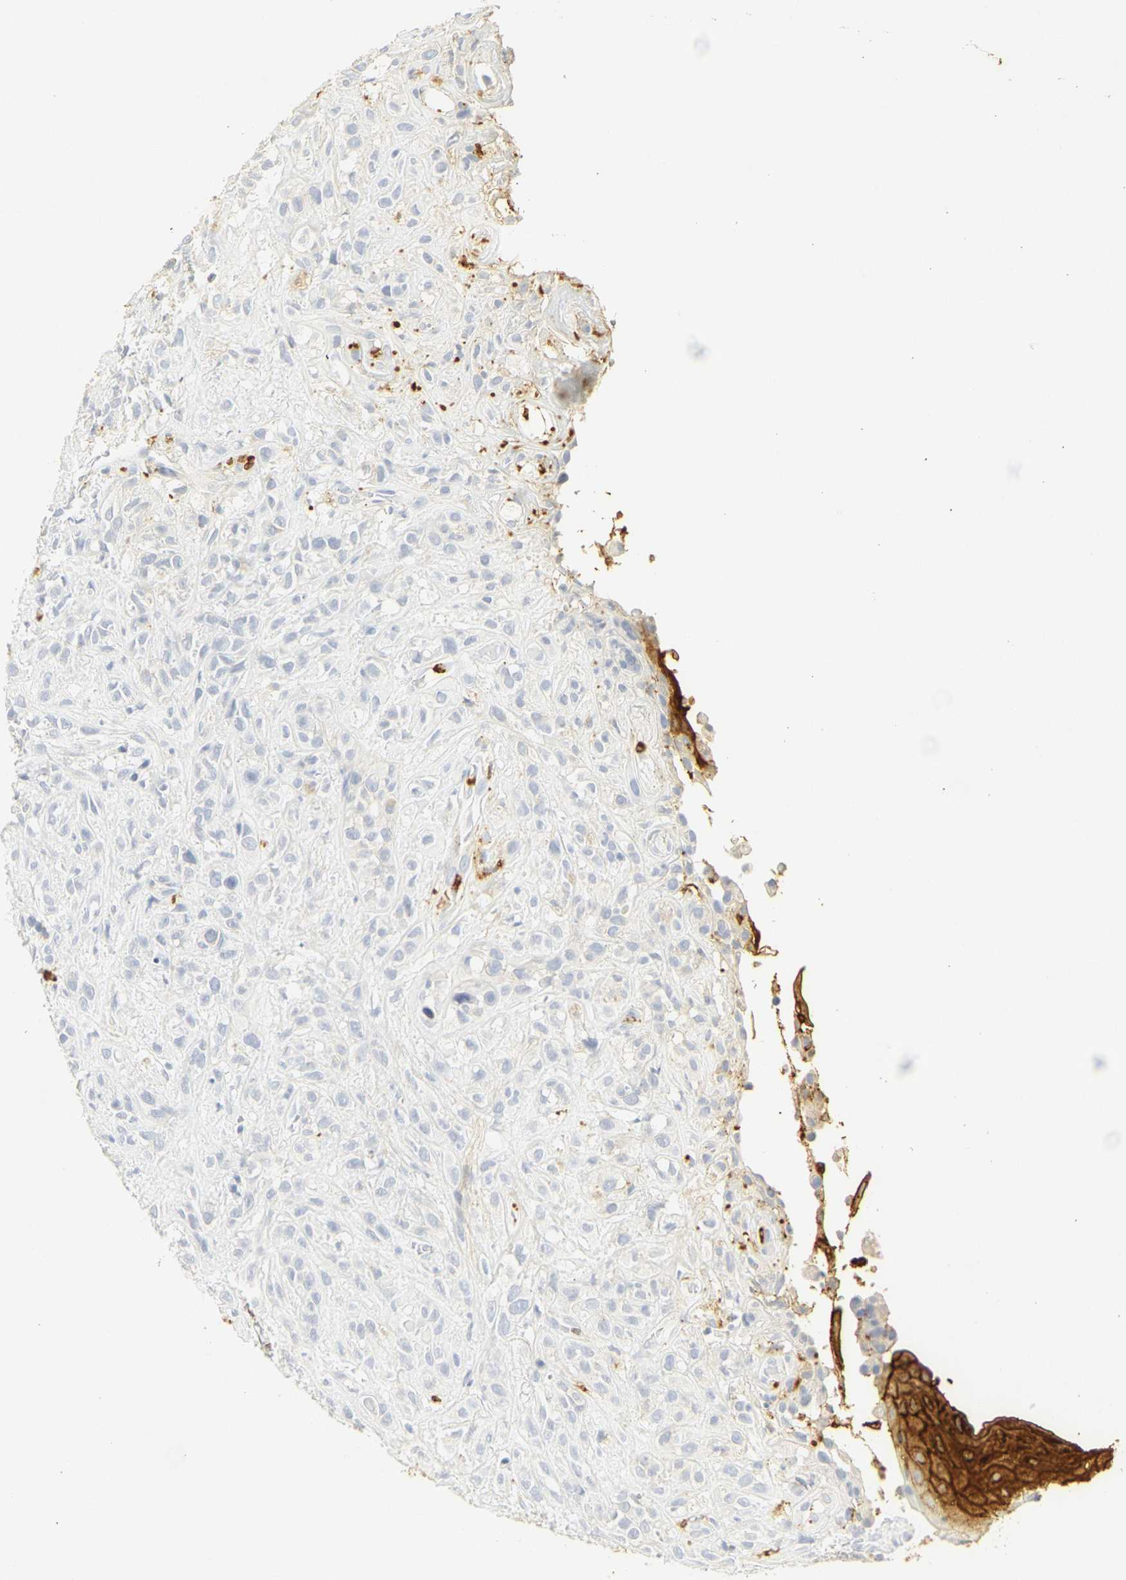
{"staining": {"intensity": "negative", "quantity": "none", "location": "none"}, "tissue": "head and neck cancer", "cell_type": "Tumor cells", "image_type": "cancer", "snomed": [{"axis": "morphology", "description": "Normal tissue, NOS"}, {"axis": "morphology", "description": "Squamous cell carcinoma, NOS"}, {"axis": "topography", "description": "Cartilage tissue"}, {"axis": "topography", "description": "Head-Neck"}], "caption": "Immunohistochemistry (IHC) micrograph of head and neck cancer stained for a protein (brown), which exhibits no positivity in tumor cells.", "gene": "CEACAM5", "patient": {"sex": "male", "age": 62}}